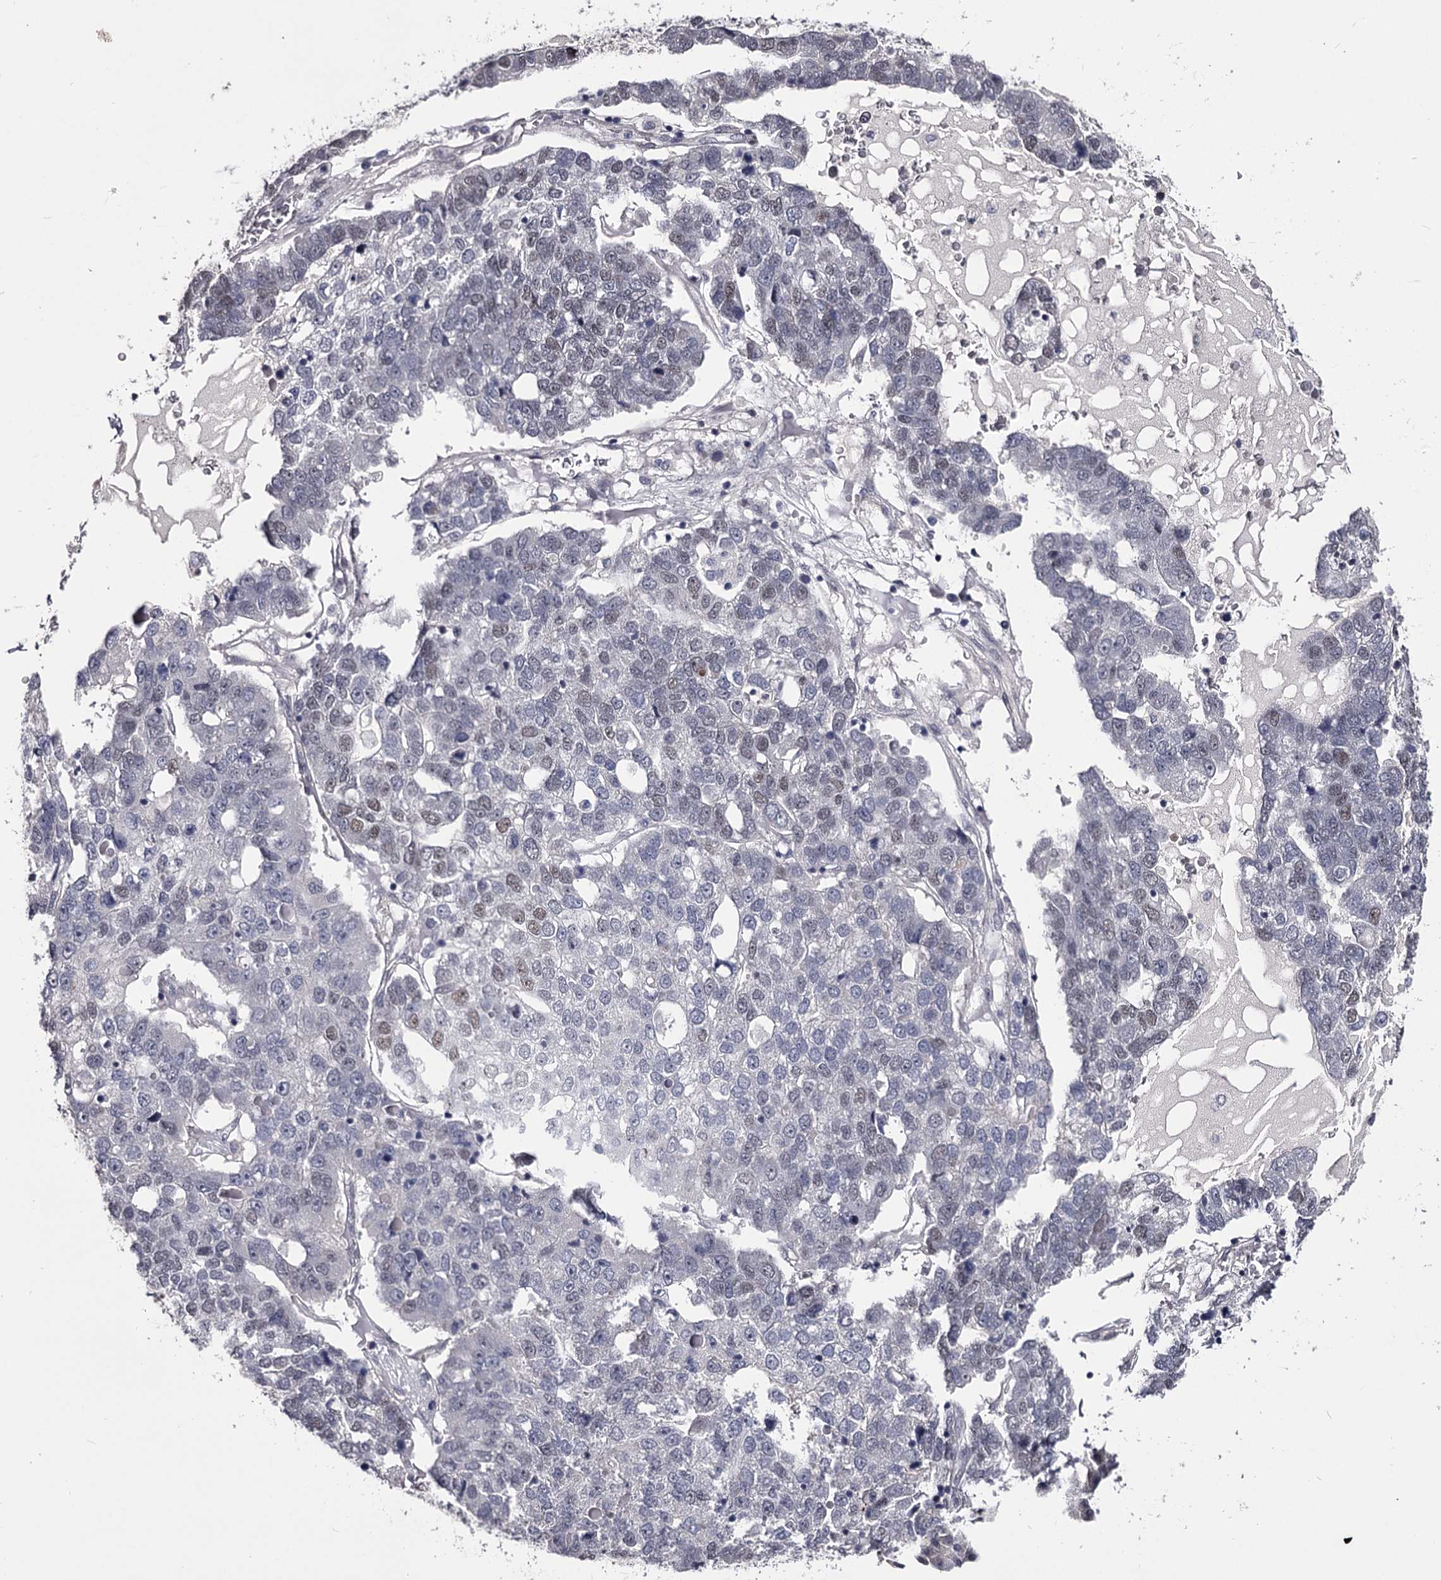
{"staining": {"intensity": "weak", "quantity": "<25%", "location": "nuclear"}, "tissue": "pancreatic cancer", "cell_type": "Tumor cells", "image_type": "cancer", "snomed": [{"axis": "morphology", "description": "Adenocarcinoma, NOS"}, {"axis": "topography", "description": "Pancreas"}], "caption": "An image of human pancreatic cancer (adenocarcinoma) is negative for staining in tumor cells.", "gene": "OVOL2", "patient": {"sex": "female", "age": 61}}